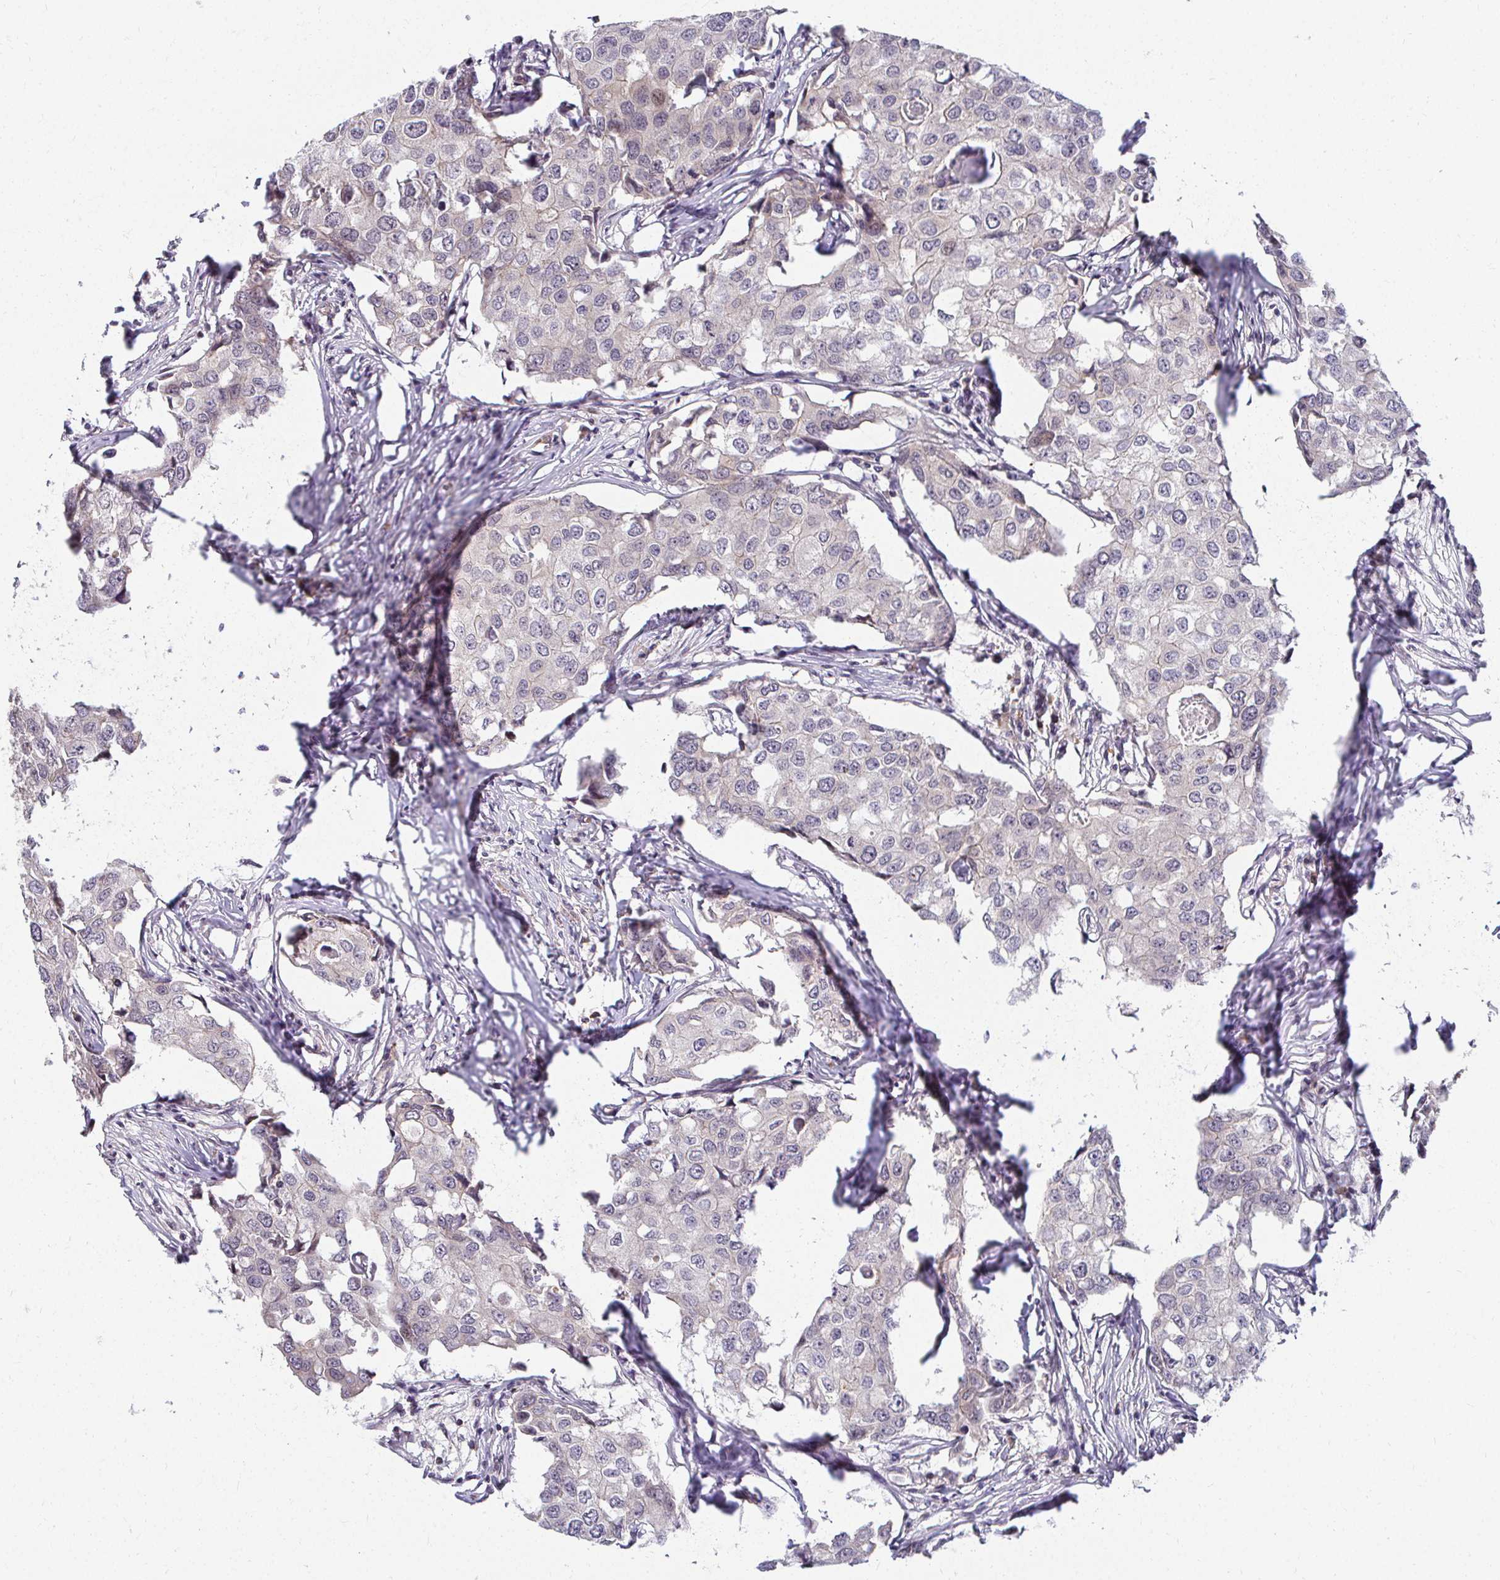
{"staining": {"intensity": "negative", "quantity": "none", "location": "none"}, "tissue": "breast cancer", "cell_type": "Tumor cells", "image_type": "cancer", "snomed": [{"axis": "morphology", "description": "Duct carcinoma"}, {"axis": "topography", "description": "Breast"}], "caption": "Immunohistochemistry (IHC) micrograph of breast cancer (infiltrating ductal carcinoma) stained for a protein (brown), which reveals no positivity in tumor cells.", "gene": "ANK3", "patient": {"sex": "female", "age": 27}}